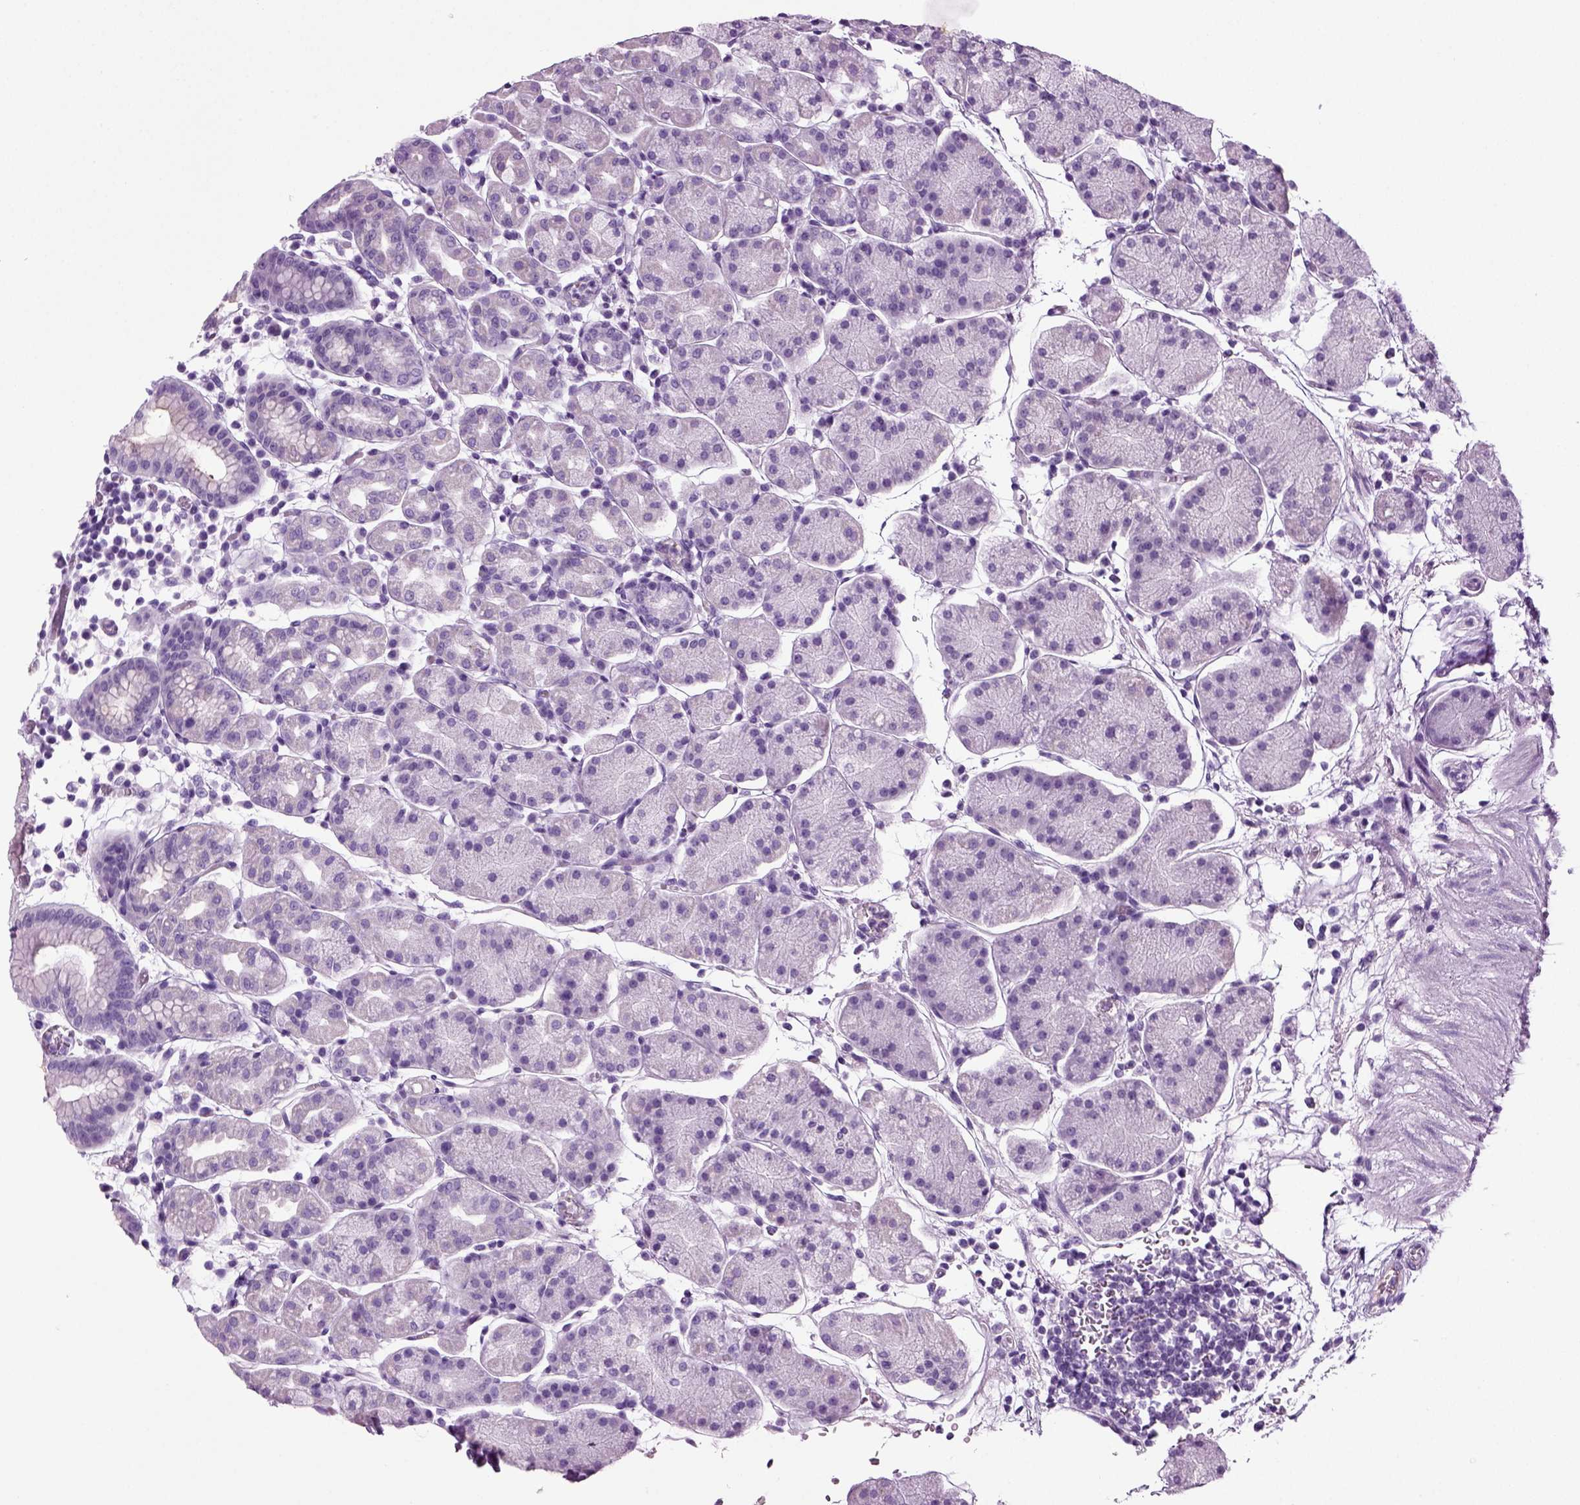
{"staining": {"intensity": "weak", "quantity": "<25%", "location": "cytoplasmic/membranous"}, "tissue": "stomach", "cell_type": "Glandular cells", "image_type": "normal", "snomed": [{"axis": "morphology", "description": "Normal tissue, NOS"}, {"axis": "topography", "description": "Stomach"}], "caption": "This is a image of immunohistochemistry staining of benign stomach, which shows no staining in glandular cells. Brightfield microscopy of immunohistochemistry (IHC) stained with DAB (3,3'-diaminobenzidine) (brown) and hematoxylin (blue), captured at high magnification.", "gene": "CD109", "patient": {"sex": "male", "age": 54}}